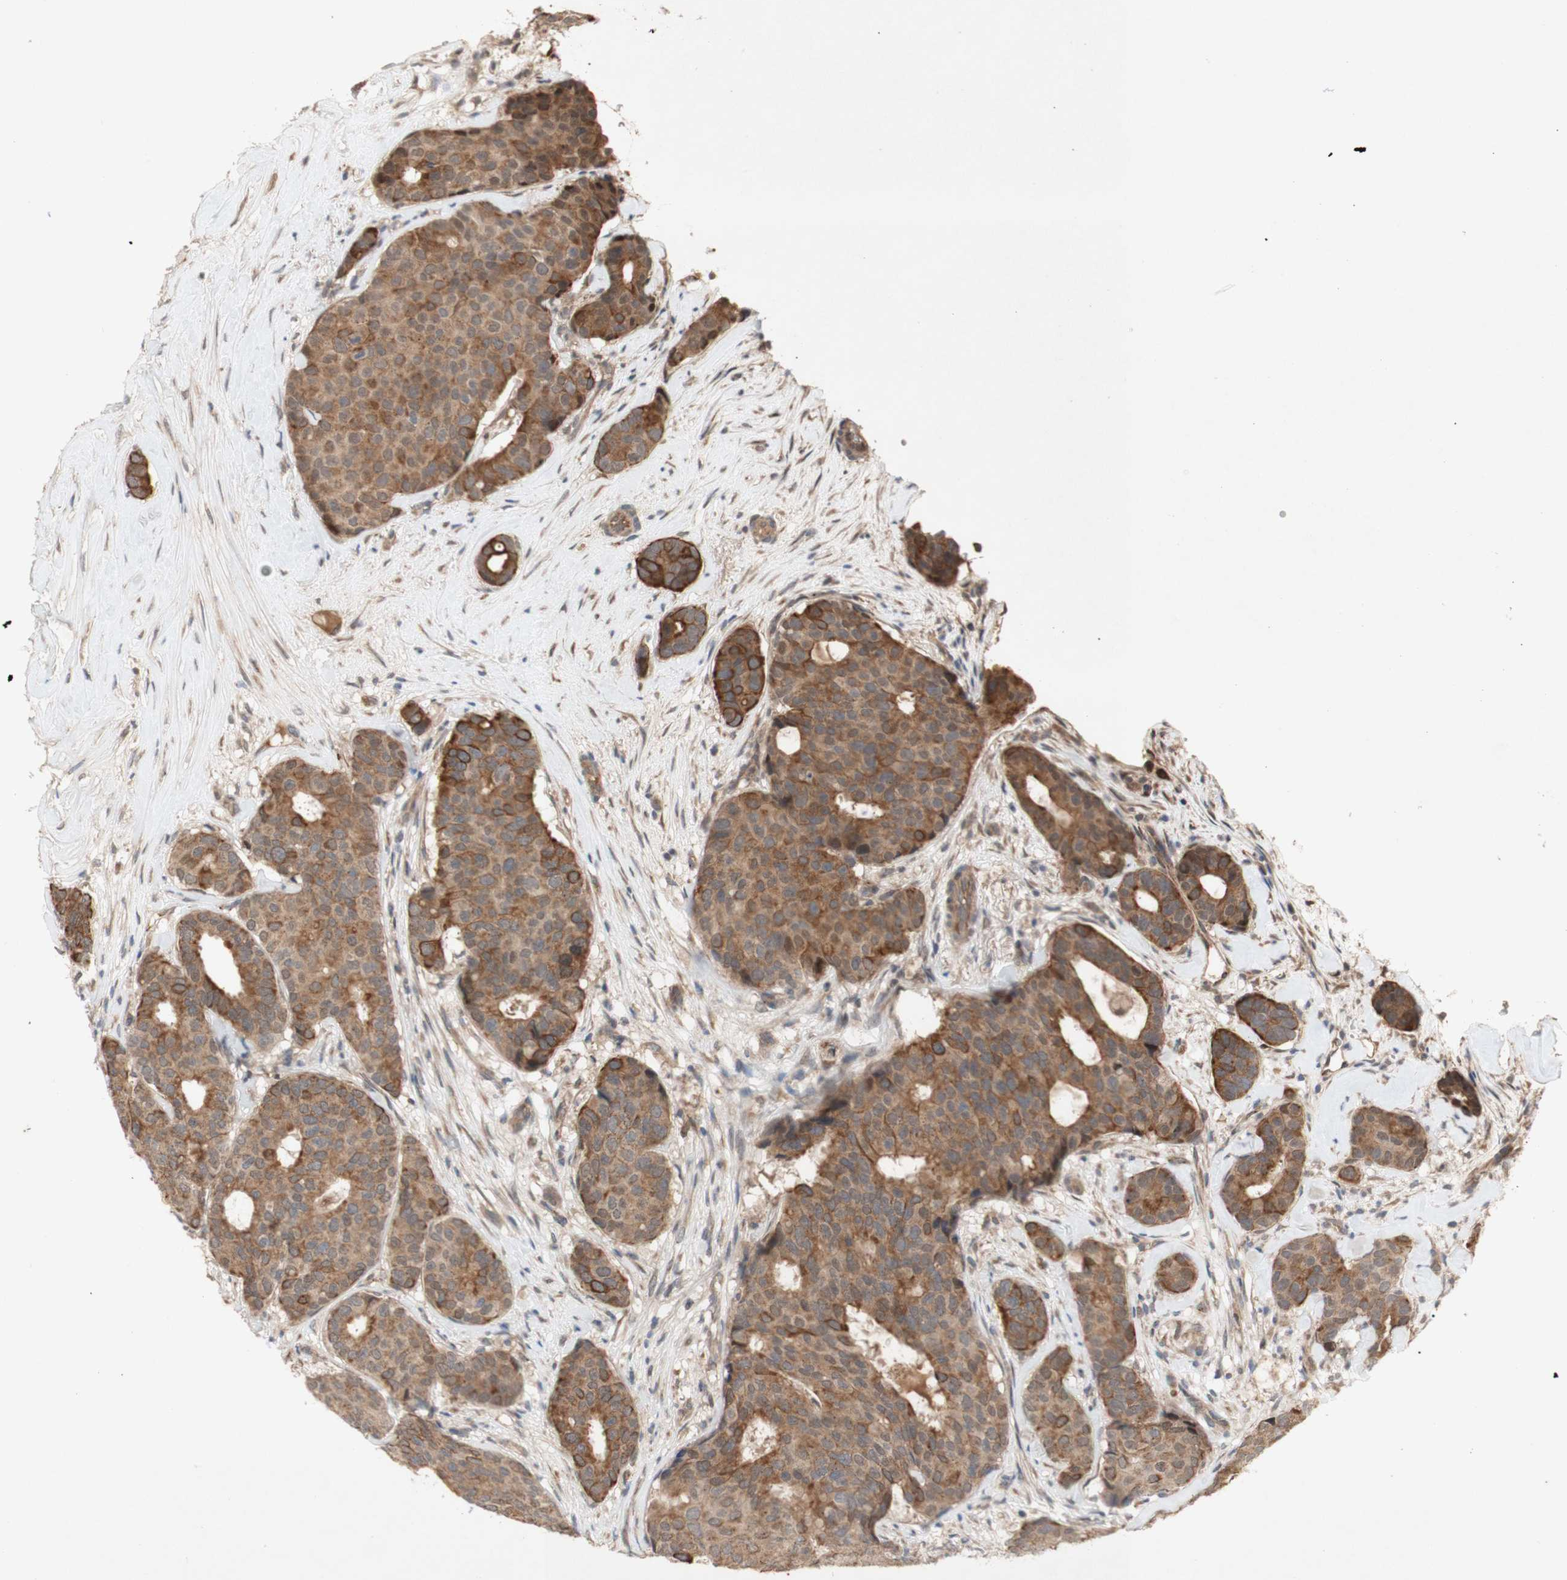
{"staining": {"intensity": "moderate", "quantity": ">75%", "location": "cytoplasmic/membranous"}, "tissue": "breast cancer", "cell_type": "Tumor cells", "image_type": "cancer", "snomed": [{"axis": "morphology", "description": "Duct carcinoma"}, {"axis": "topography", "description": "Breast"}], "caption": "Tumor cells demonstrate medium levels of moderate cytoplasmic/membranous expression in approximately >75% of cells in infiltrating ductal carcinoma (breast).", "gene": "PKN1", "patient": {"sex": "female", "age": 75}}